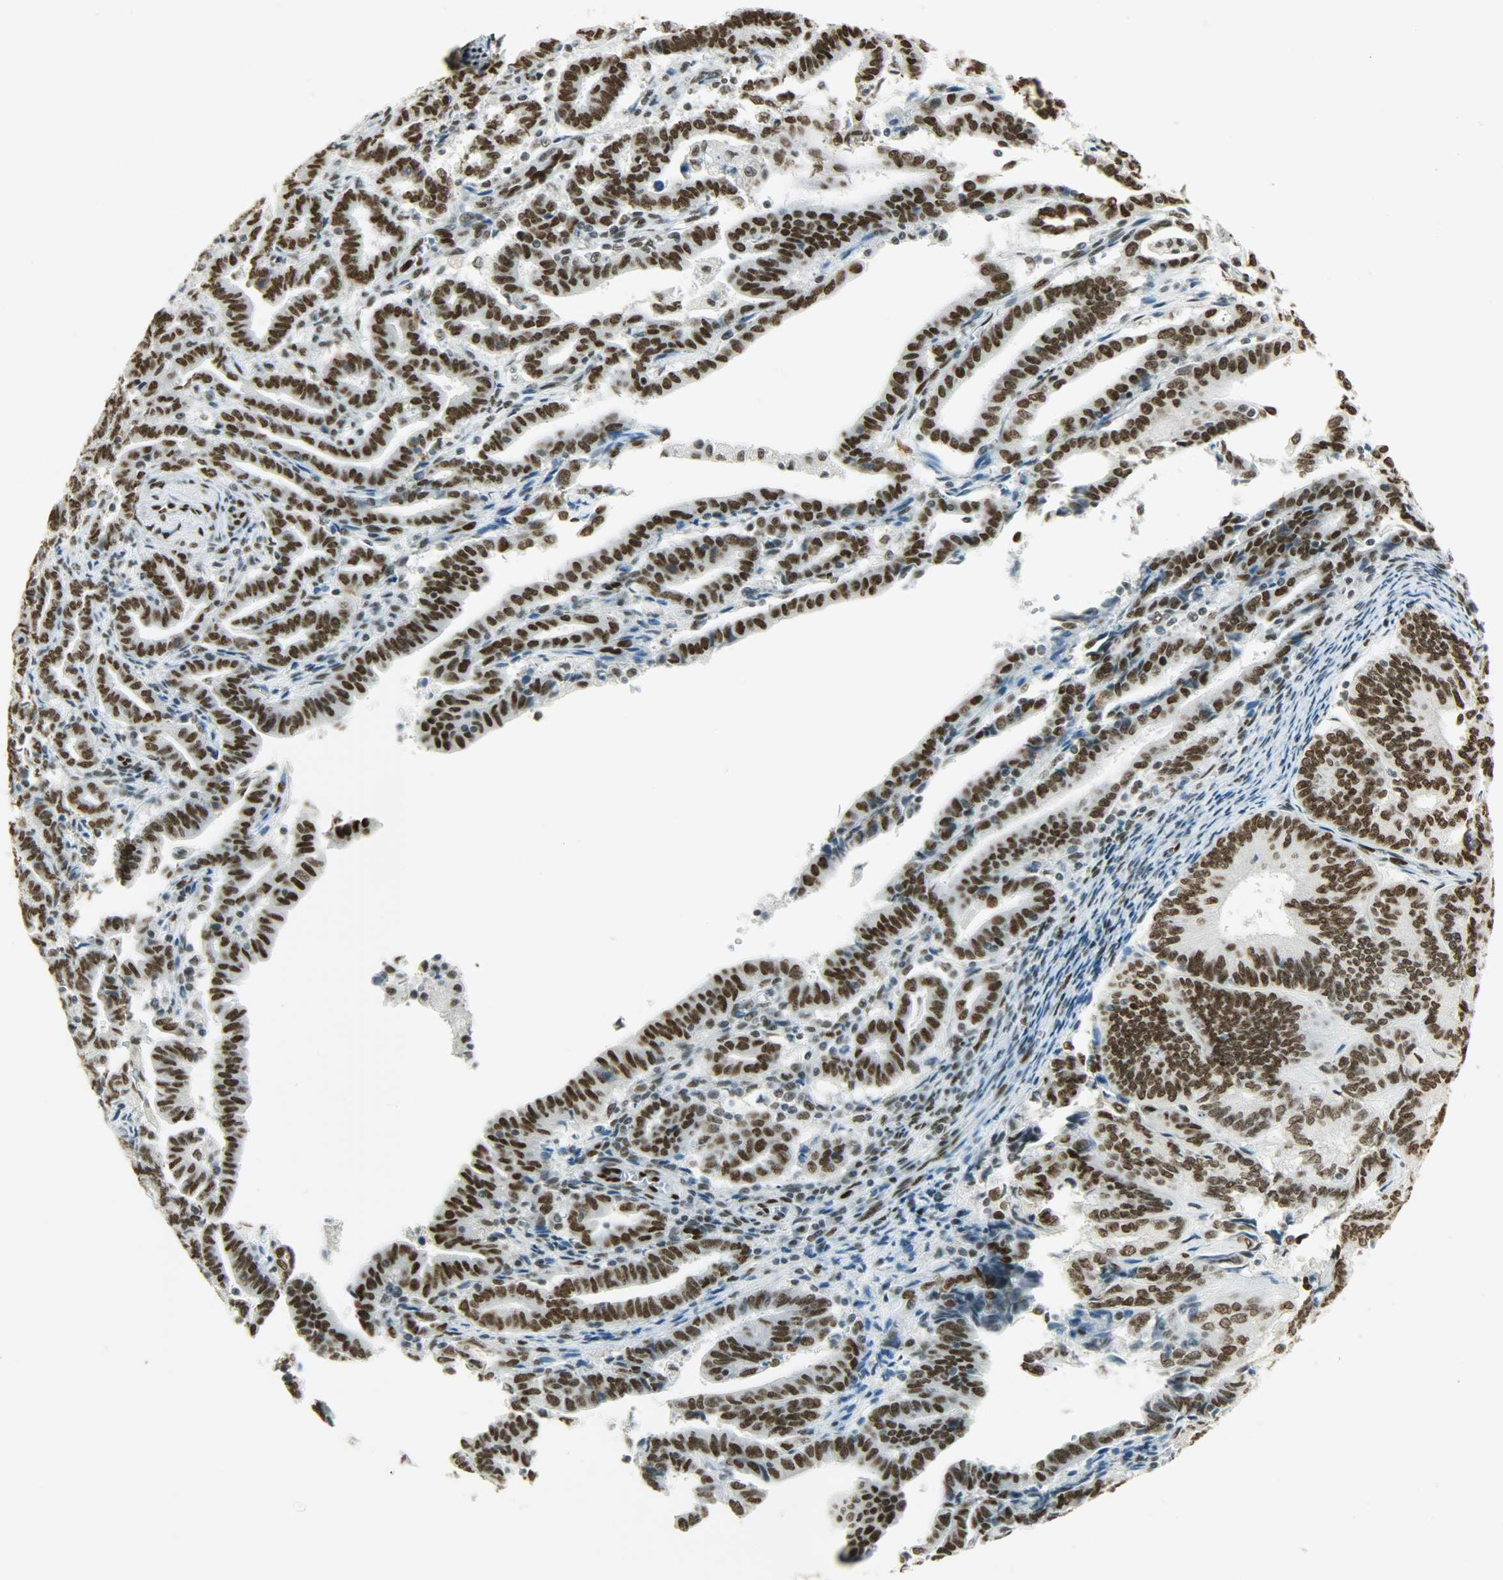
{"staining": {"intensity": "strong", "quantity": ">75%", "location": "nuclear"}, "tissue": "endometrial cancer", "cell_type": "Tumor cells", "image_type": "cancer", "snomed": [{"axis": "morphology", "description": "Adenocarcinoma, NOS"}, {"axis": "topography", "description": "Uterus"}], "caption": "A micrograph of human endometrial cancer (adenocarcinoma) stained for a protein exhibits strong nuclear brown staining in tumor cells.", "gene": "MYEF2", "patient": {"sex": "female", "age": 83}}